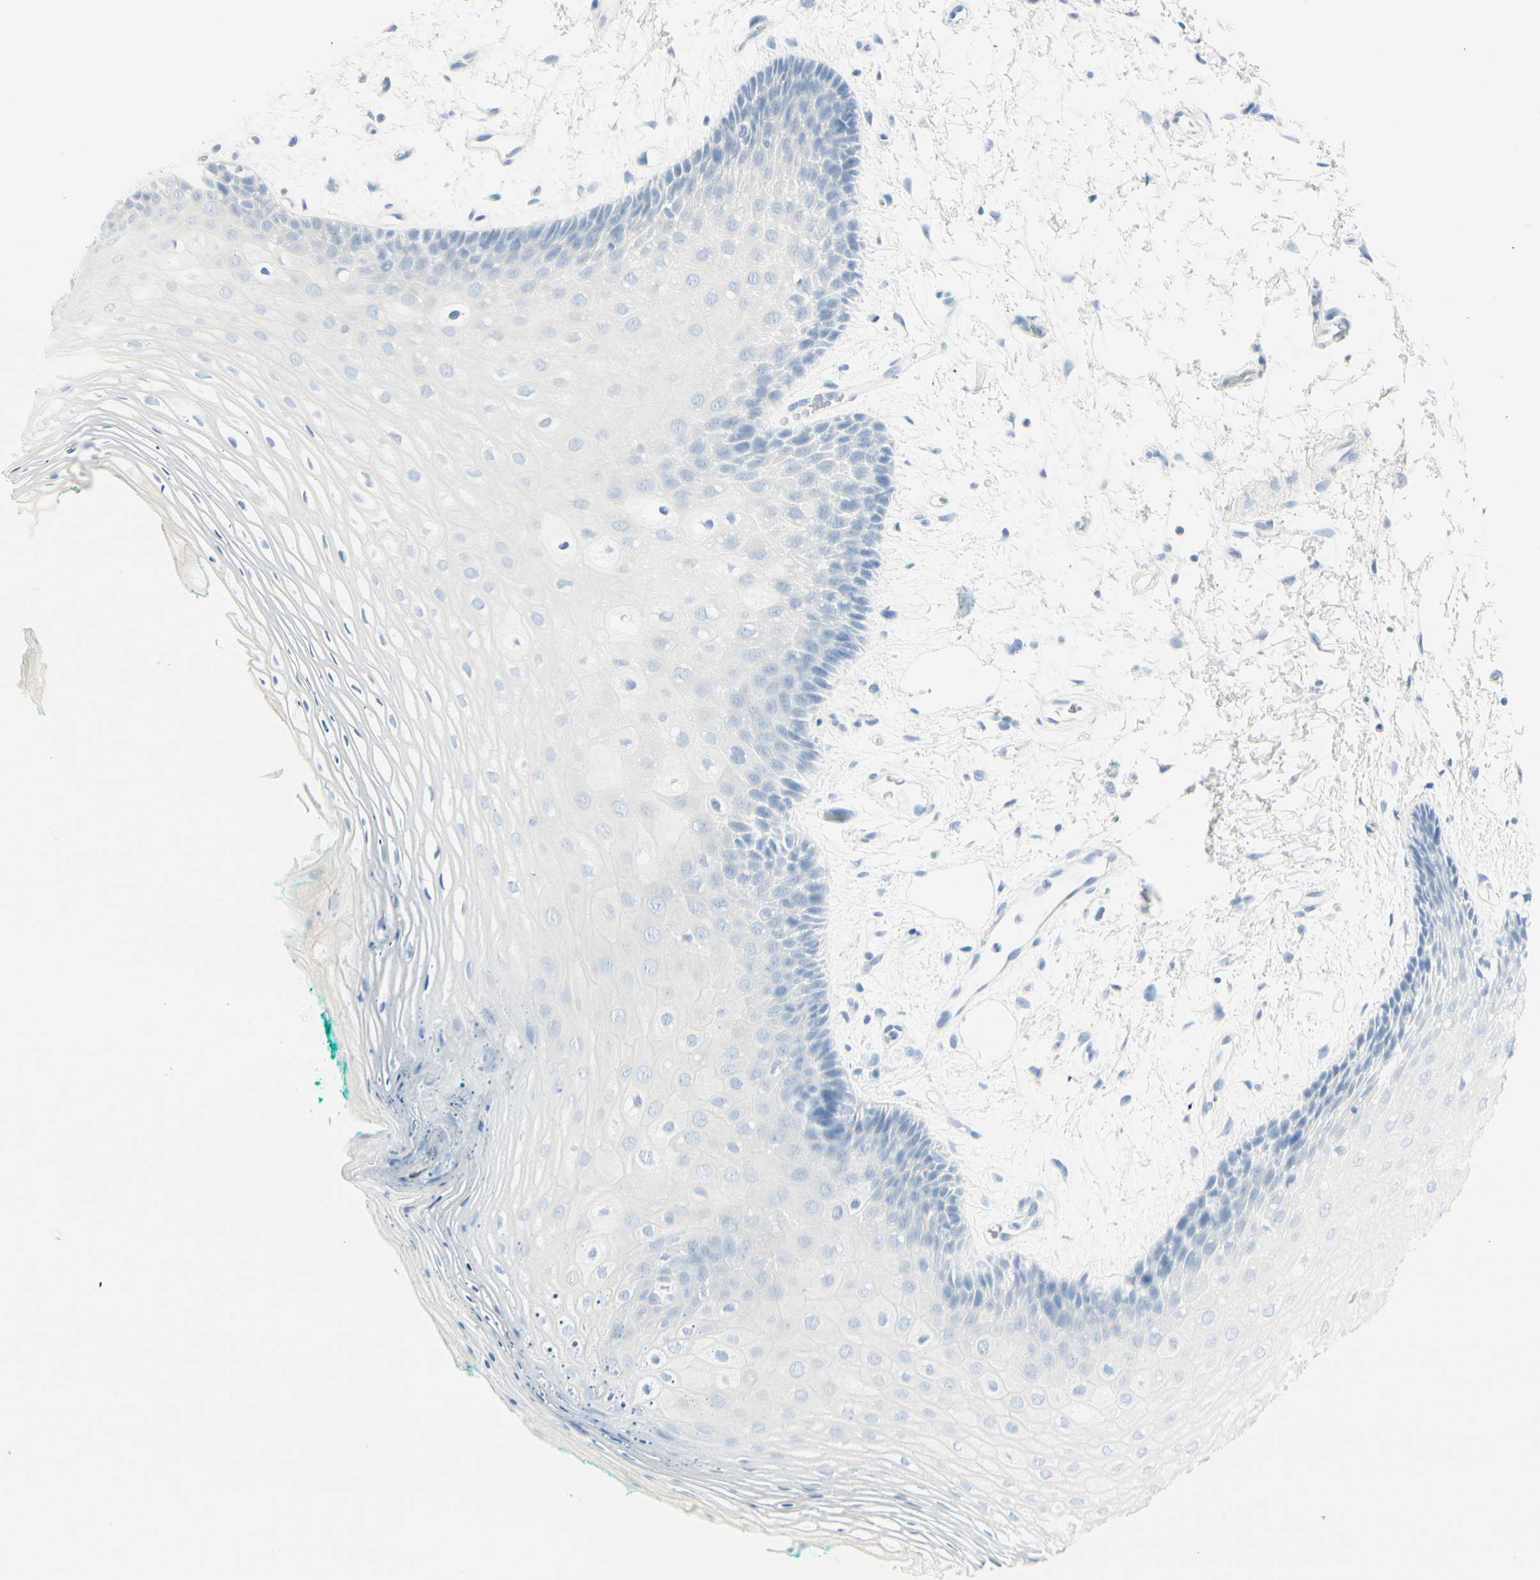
{"staining": {"intensity": "negative", "quantity": "none", "location": "none"}, "tissue": "oral mucosa", "cell_type": "Squamous epithelial cells", "image_type": "normal", "snomed": [{"axis": "morphology", "description": "Normal tissue, NOS"}, {"axis": "topography", "description": "Skeletal muscle"}, {"axis": "topography", "description": "Oral tissue"}, {"axis": "topography", "description": "Peripheral nerve tissue"}], "caption": "Immunohistochemistry (IHC) image of unremarkable human oral mucosa stained for a protein (brown), which exhibits no staining in squamous epithelial cells.", "gene": "CDHR5", "patient": {"sex": "female", "age": 84}}